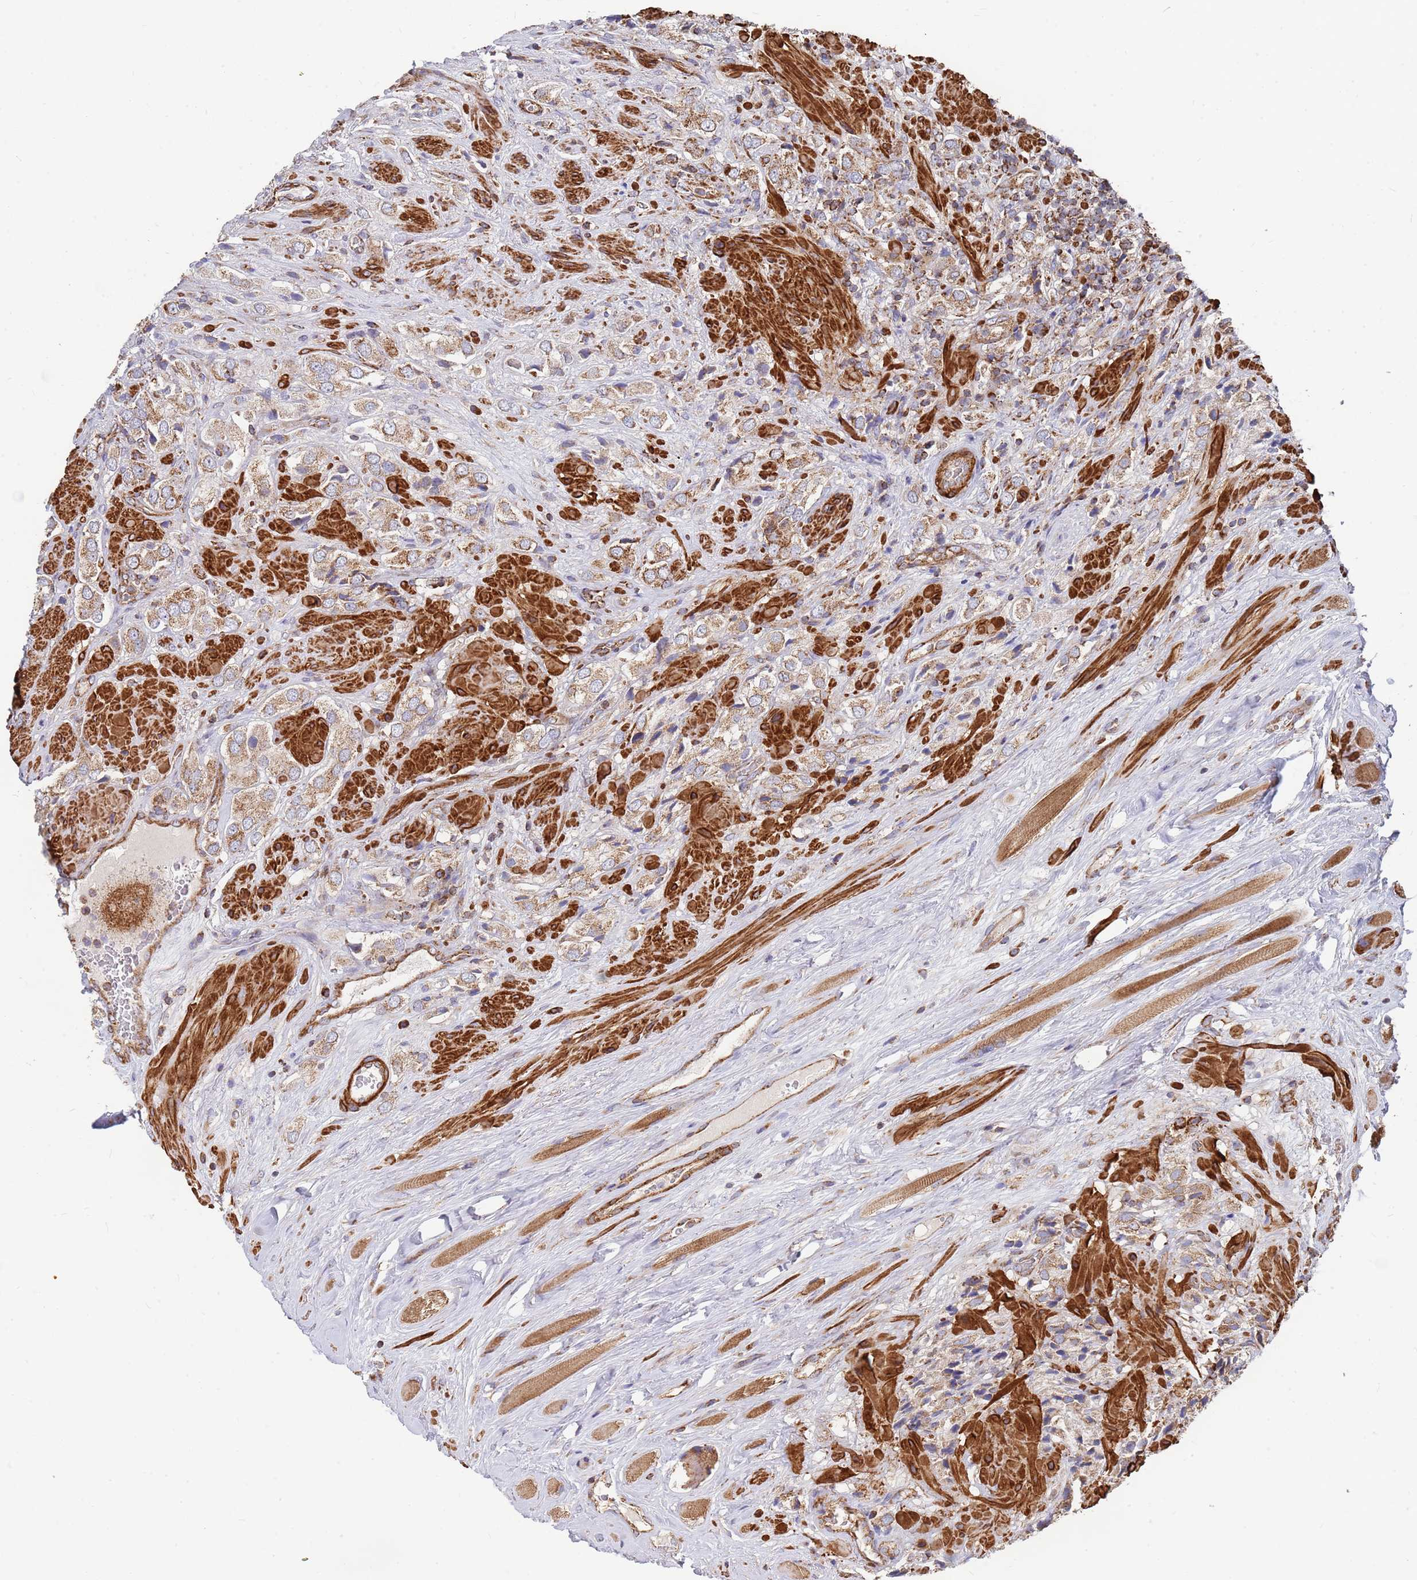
{"staining": {"intensity": "weak", "quantity": ">75%", "location": "cytoplasmic/membranous"}, "tissue": "prostate cancer", "cell_type": "Tumor cells", "image_type": "cancer", "snomed": [{"axis": "morphology", "description": "Adenocarcinoma, High grade"}, {"axis": "topography", "description": "Prostate and seminal vesicle, NOS"}], "caption": "Immunohistochemistry staining of high-grade adenocarcinoma (prostate), which shows low levels of weak cytoplasmic/membranous expression in about >75% of tumor cells indicating weak cytoplasmic/membranous protein positivity. The staining was performed using DAB (brown) for protein detection and nuclei were counterstained in hematoxylin (blue).", "gene": "WDFY3", "patient": {"sex": "male", "age": 64}}